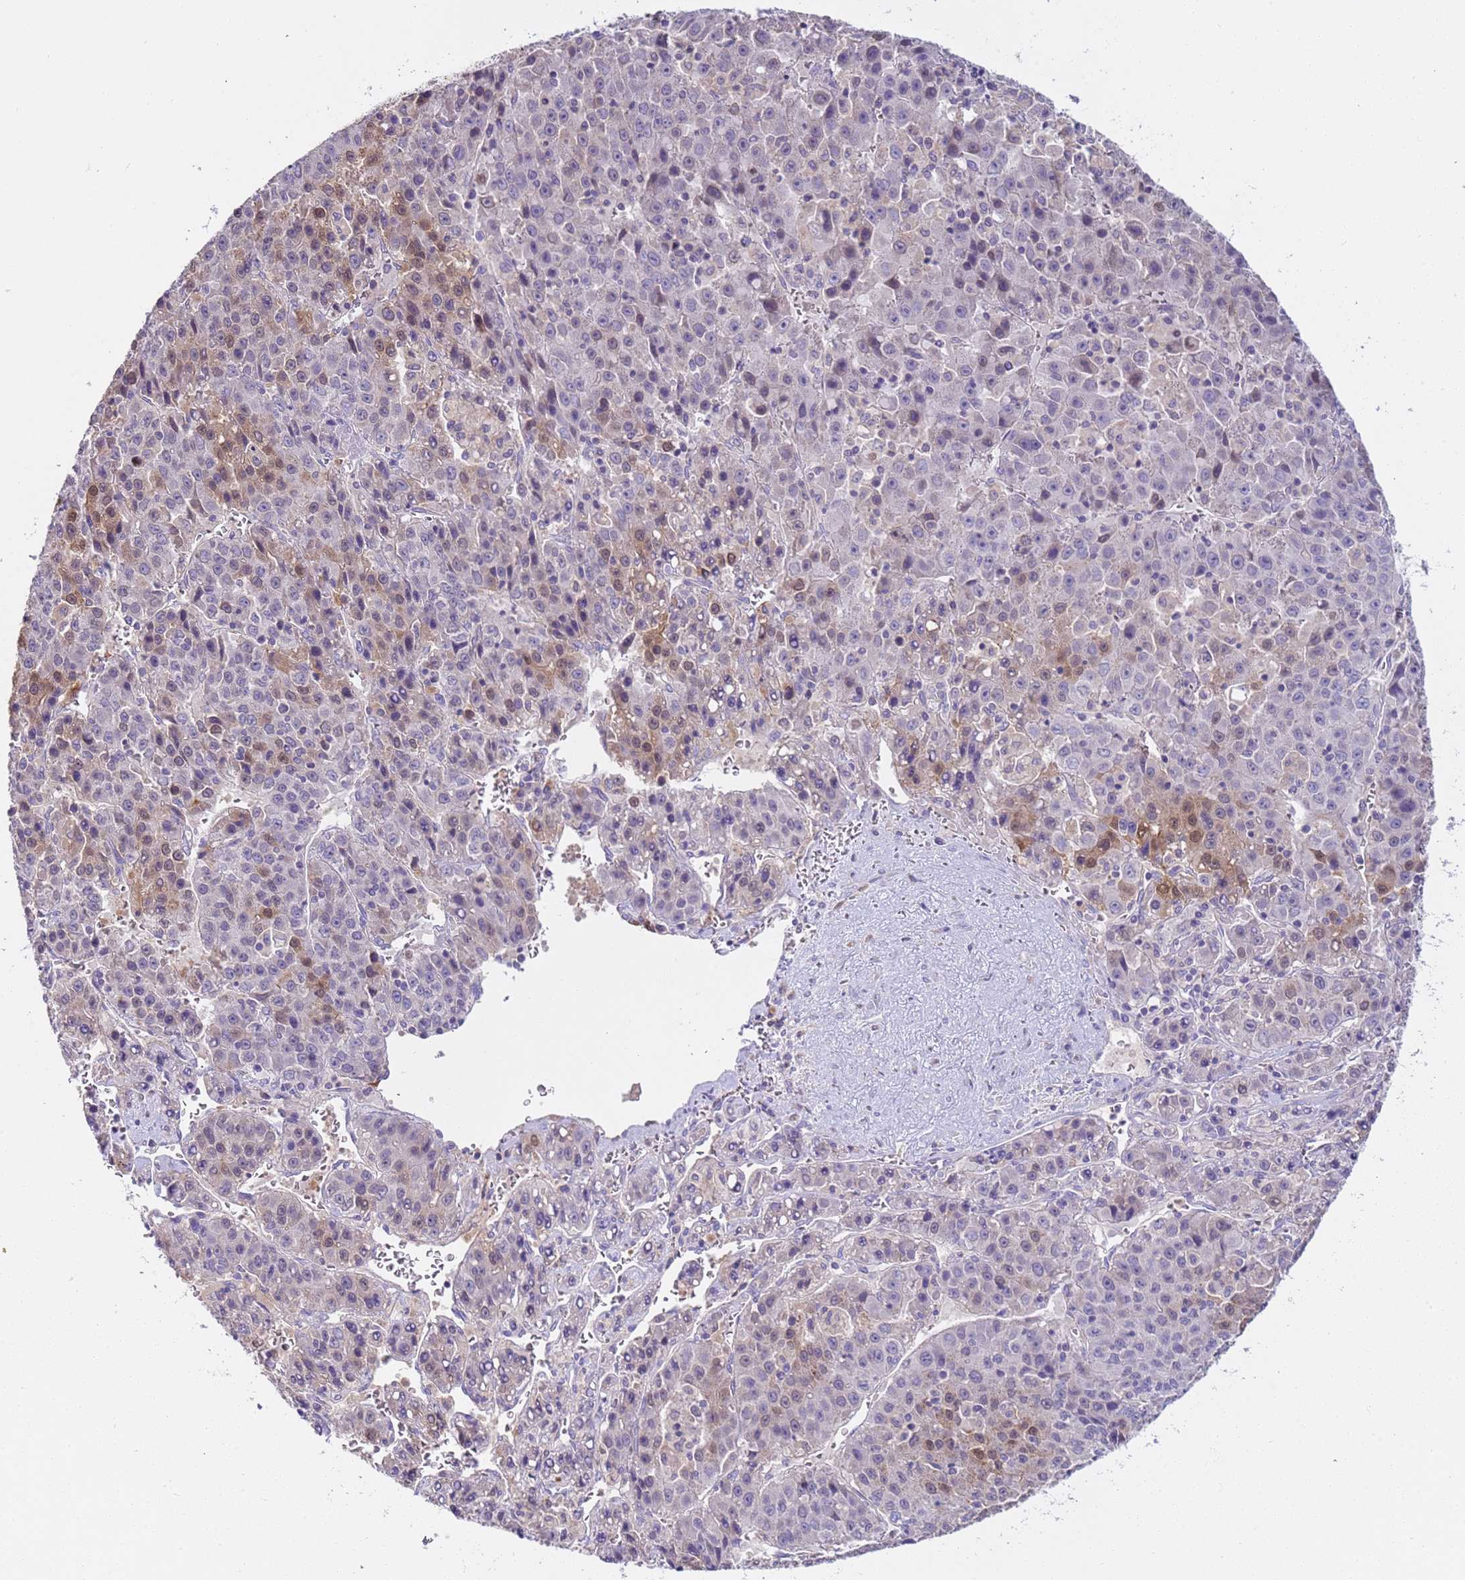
{"staining": {"intensity": "moderate", "quantity": "<25%", "location": "cytoplasmic/membranous,nuclear"}, "tissue": "liver cancer", "cell_type": "Tumor cells", "image_type": "cancer", "snomed": [{"axis": "morphology", "description": "Carcinoma, Hepatocellular, NOS"}, {"axis": "topography", "description": "Liver"}], "caption": "Liver cancer (hepatocellular carcinoma) stained with a protein marker reveals moderate staining in tumor cells.", "gene": "PLCXD3", "patient": {"sex": "female", "age": 53}}